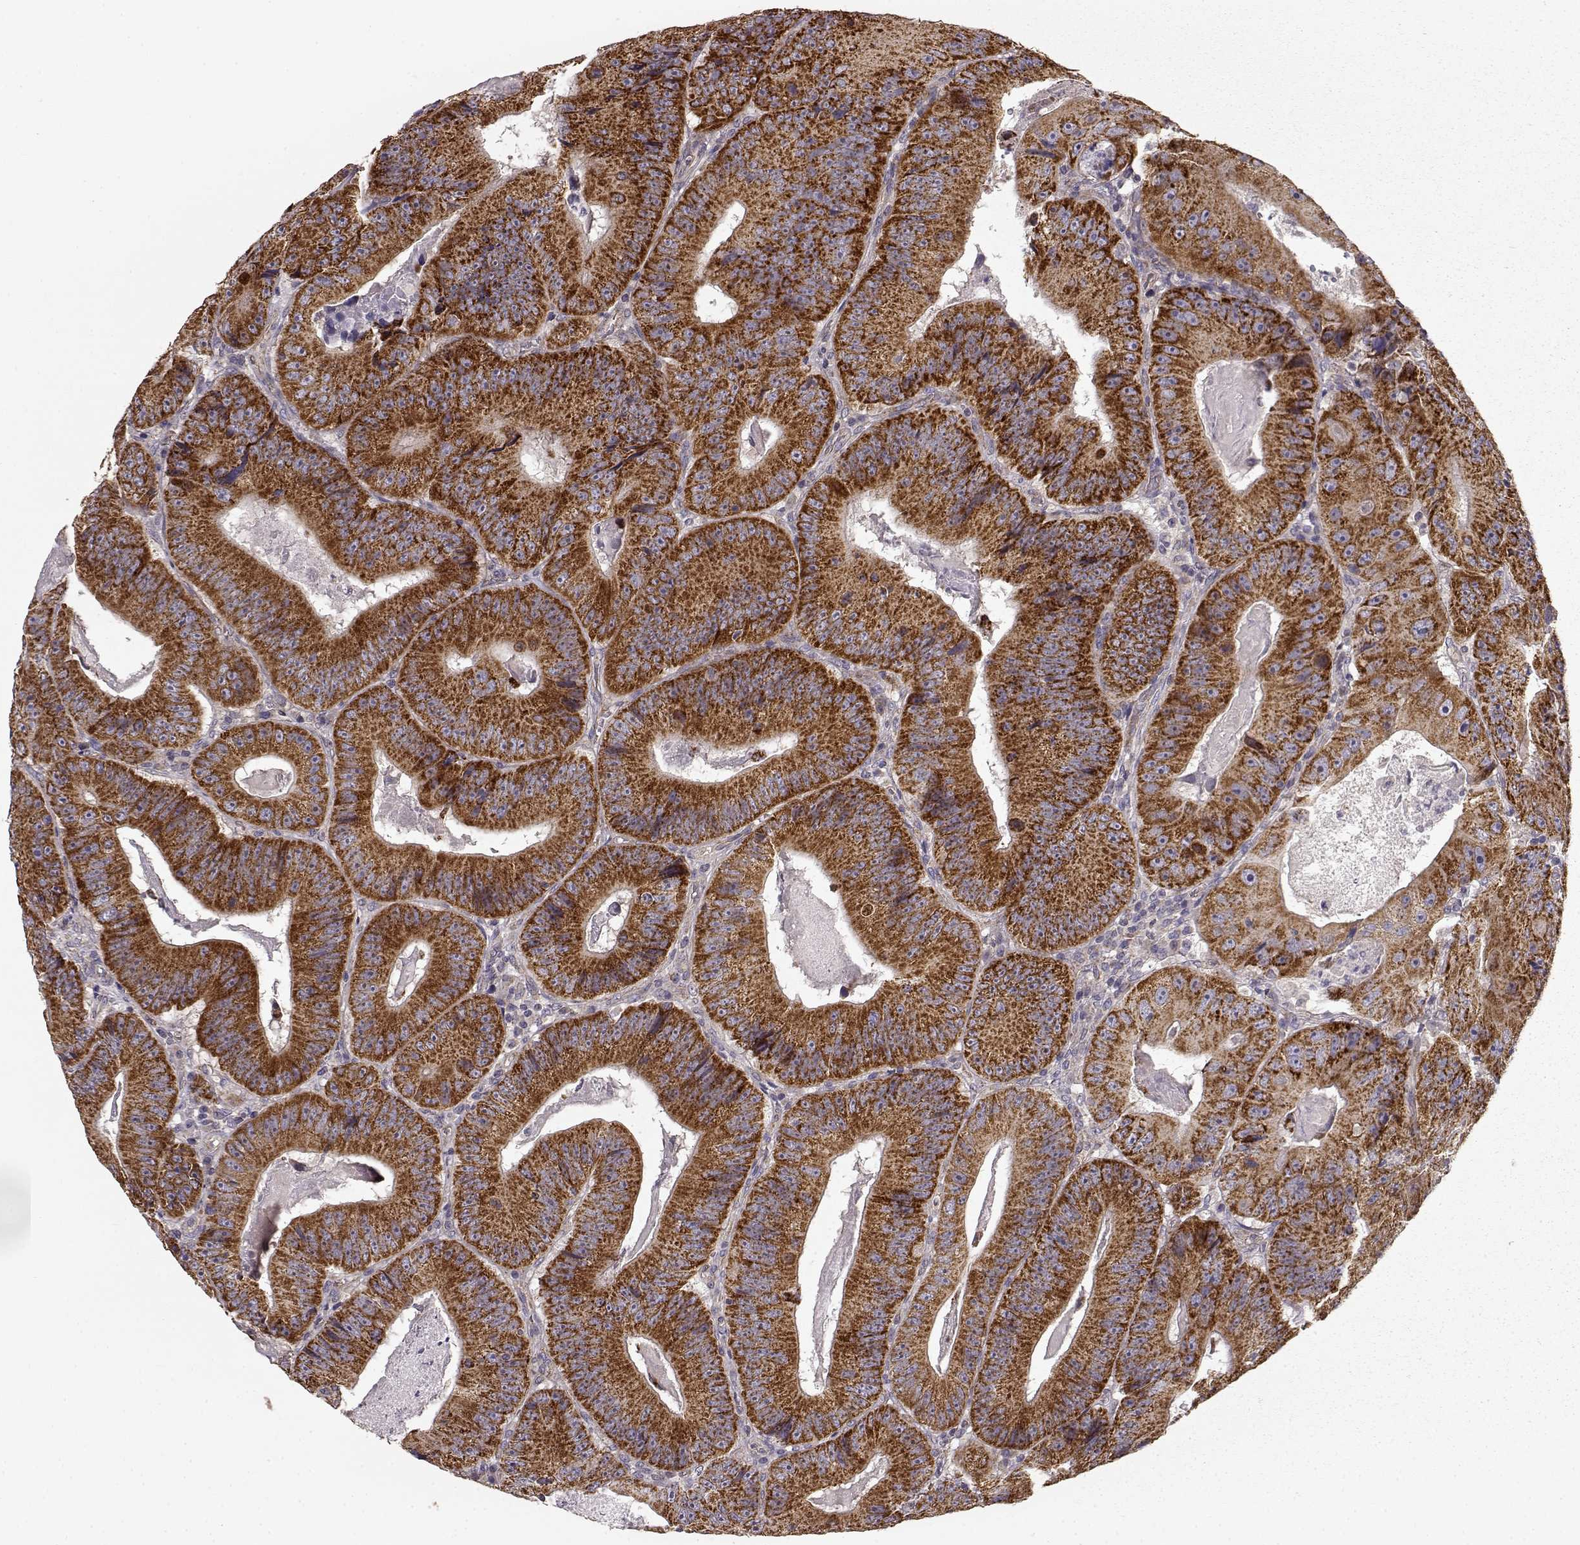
{"staining": {"intensity": "strong", "quantity": ">75%", "location": "cytoplasmic/membranous"}, "tissue": "colorectal cancer", "cell_type": "Tumor cells", "image_type": "cancer", "snomed": [{"axis": "morphology", "description": "Adenocarcinoma, NOS"}, {"axis": "topography", "description": "Colon"}], "caption": "High-power microscopy captured an immunohistochemistry (IHC) histopathology image of colorectal cancer (adenocarcinoma), revealing strong cytoplasmic/membranous positivity in about >75% of tumor cells. (Stains: DAB (3,3'-diaminobenzidine) in brown, nuclei in blue, Microscopy: brightfield microscopy at high magnification).", "gene": "ERBB3", "patient": {"sex": "female", "age": 86}}